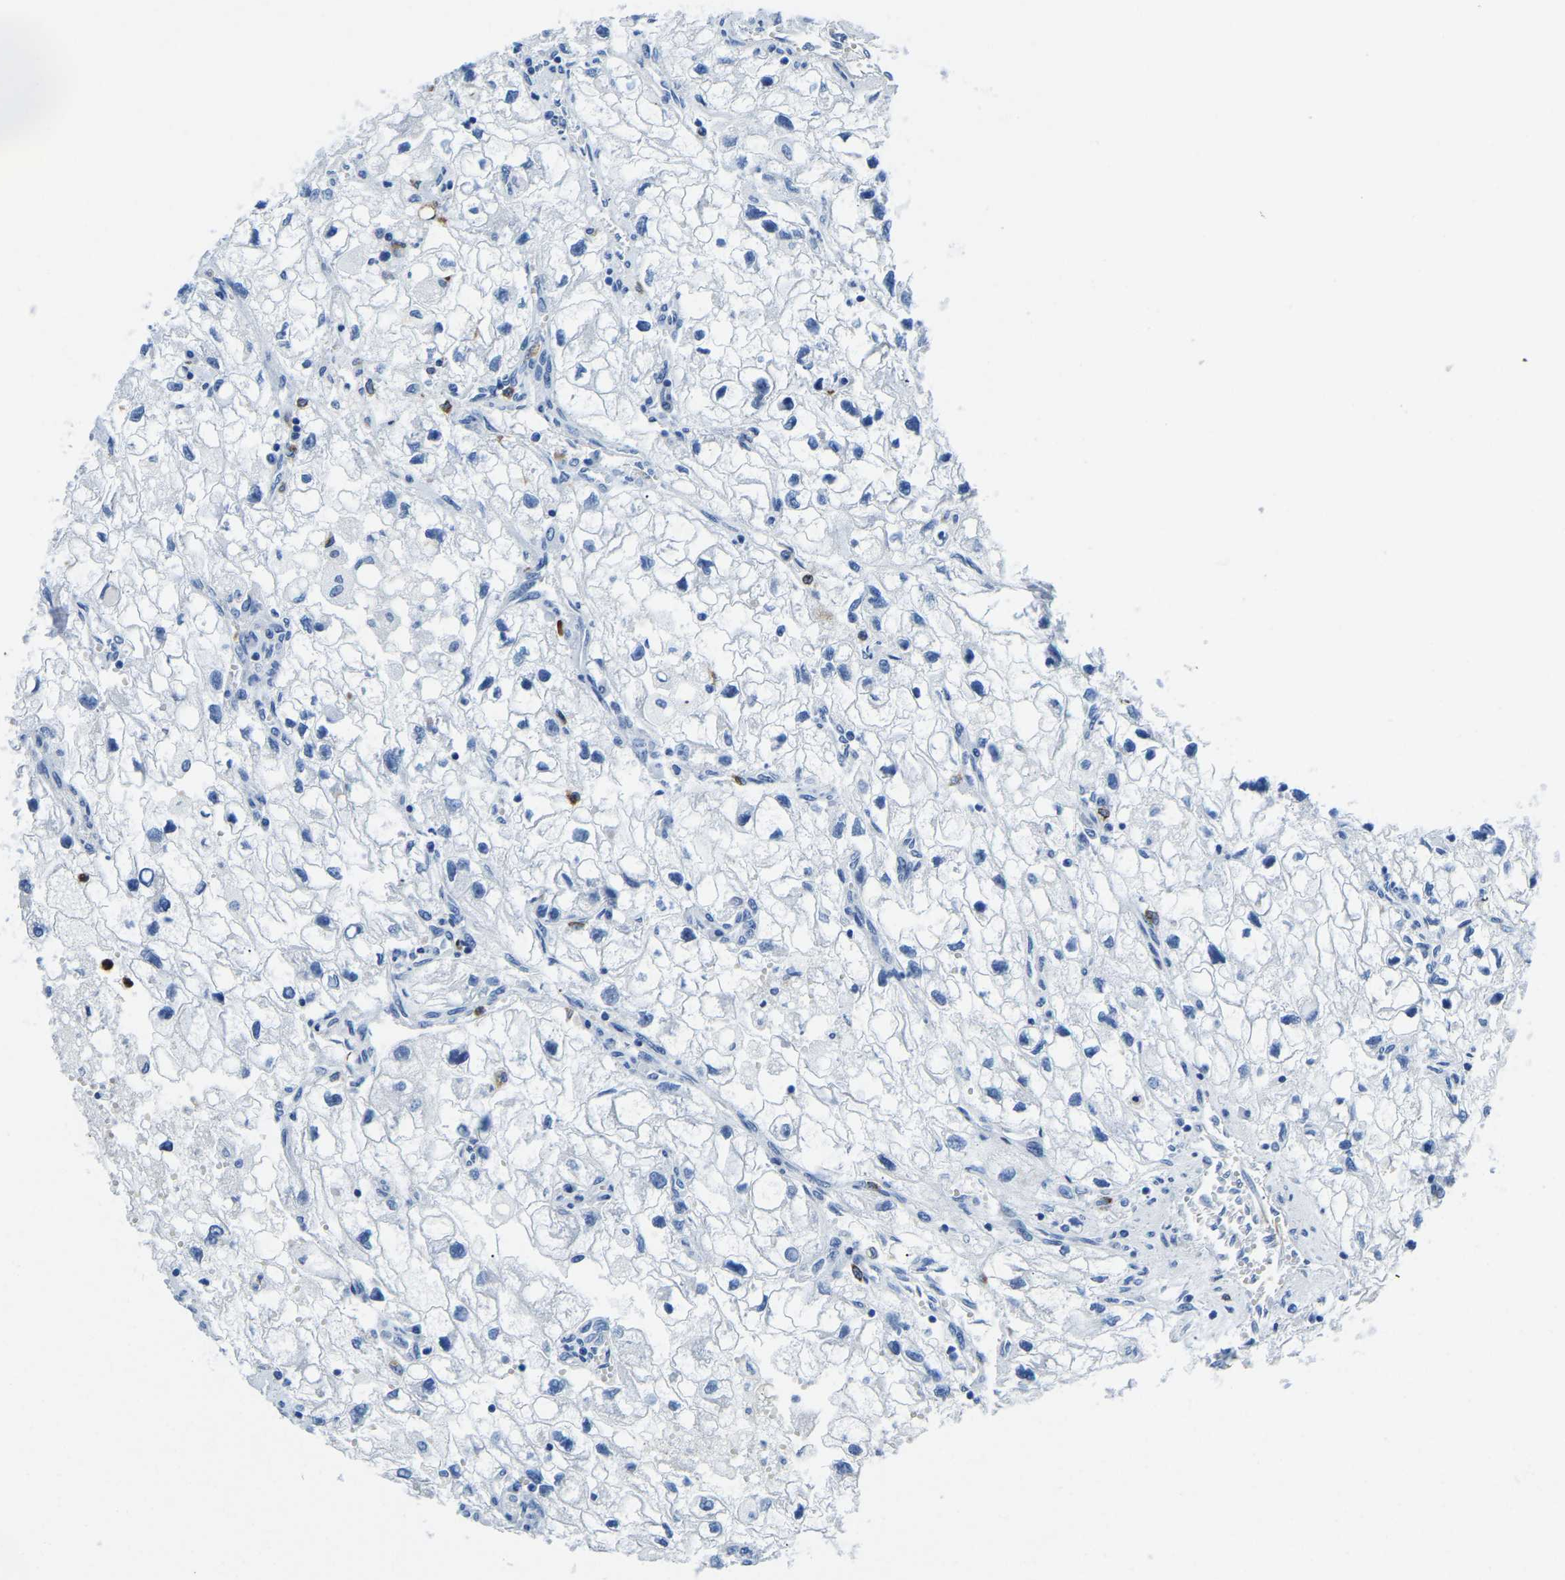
{"staining": {"intensity": "negative", "quantity": "none", "location": "none"}, "tissue": "renal cancer", "cell_type": "Tumor cells", "image_type": "cancer", "snomed": [{"axis": "morphology", "description": "Adenocarcinoma, NOS"}, {"axis": "topography", "description": "Kidney"}], "caption": "This is an immunohistochemistry (IHC) histopathology image of renal adenocarcinoma. There is no staining in tumor cells.", "gene": "MS4A3", "patient": {"sex": "female", "age": 70}}